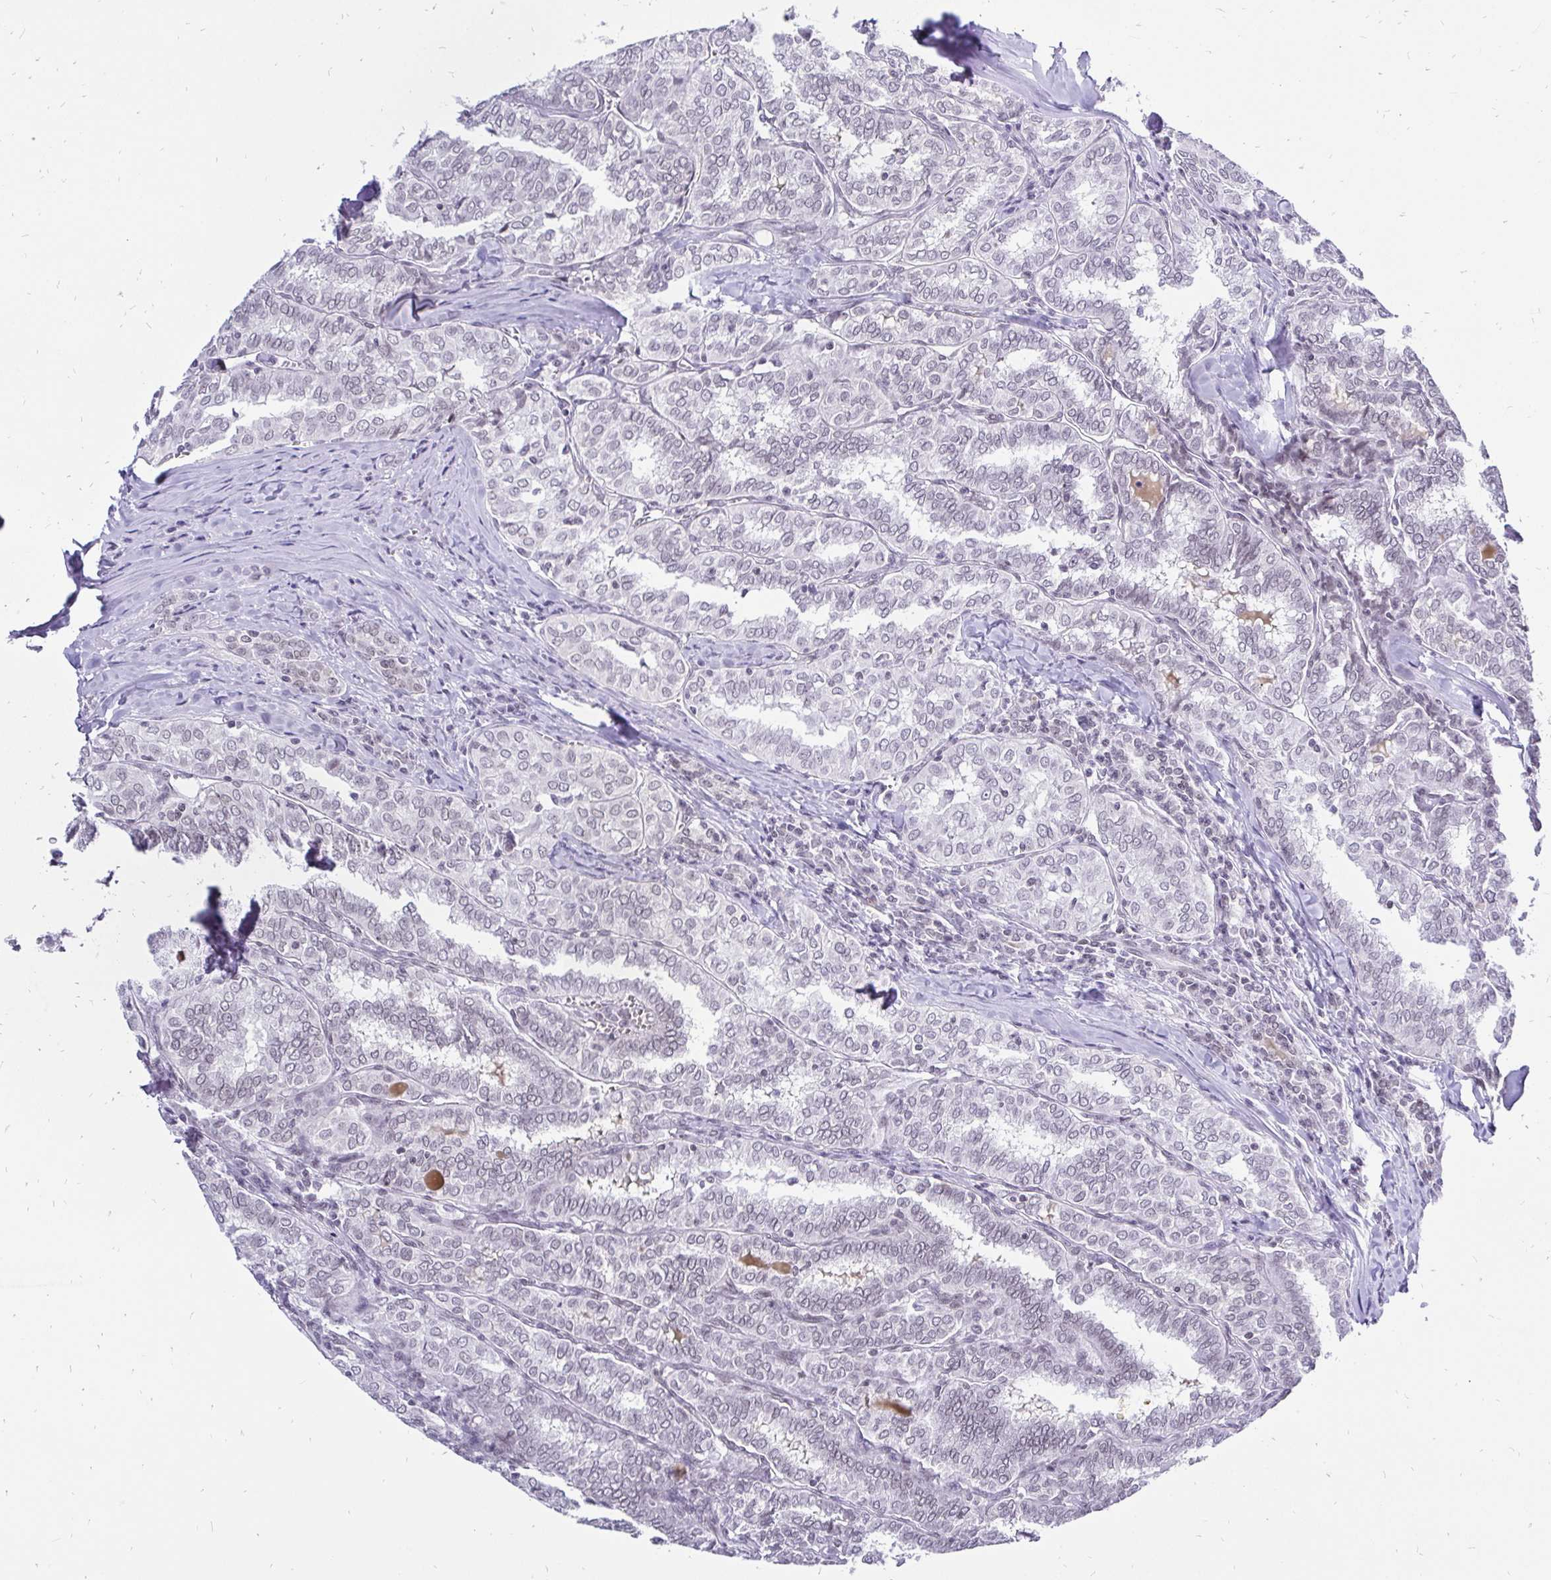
{"staining": {"intensity": "negative", "quantity": "none", "location": "none"}, "tissue": "thyroid cancer", "cell_type": "Tumor cells", "image_type": "cancer", "snomed": [{"axis": "morphology", "description": "Papillary adenocarcinoma, NOS"}, {"axis": "topography", "description": "Thyroid gland"}], "caption": "This is an immunohistochemistry (IHC) photomicrograph of human papillary adenocarcinoma (thyroid). There is no expression in tumor cells.", "gene": "ZNF860", "patient": {"sex": "female", "age": 30}}